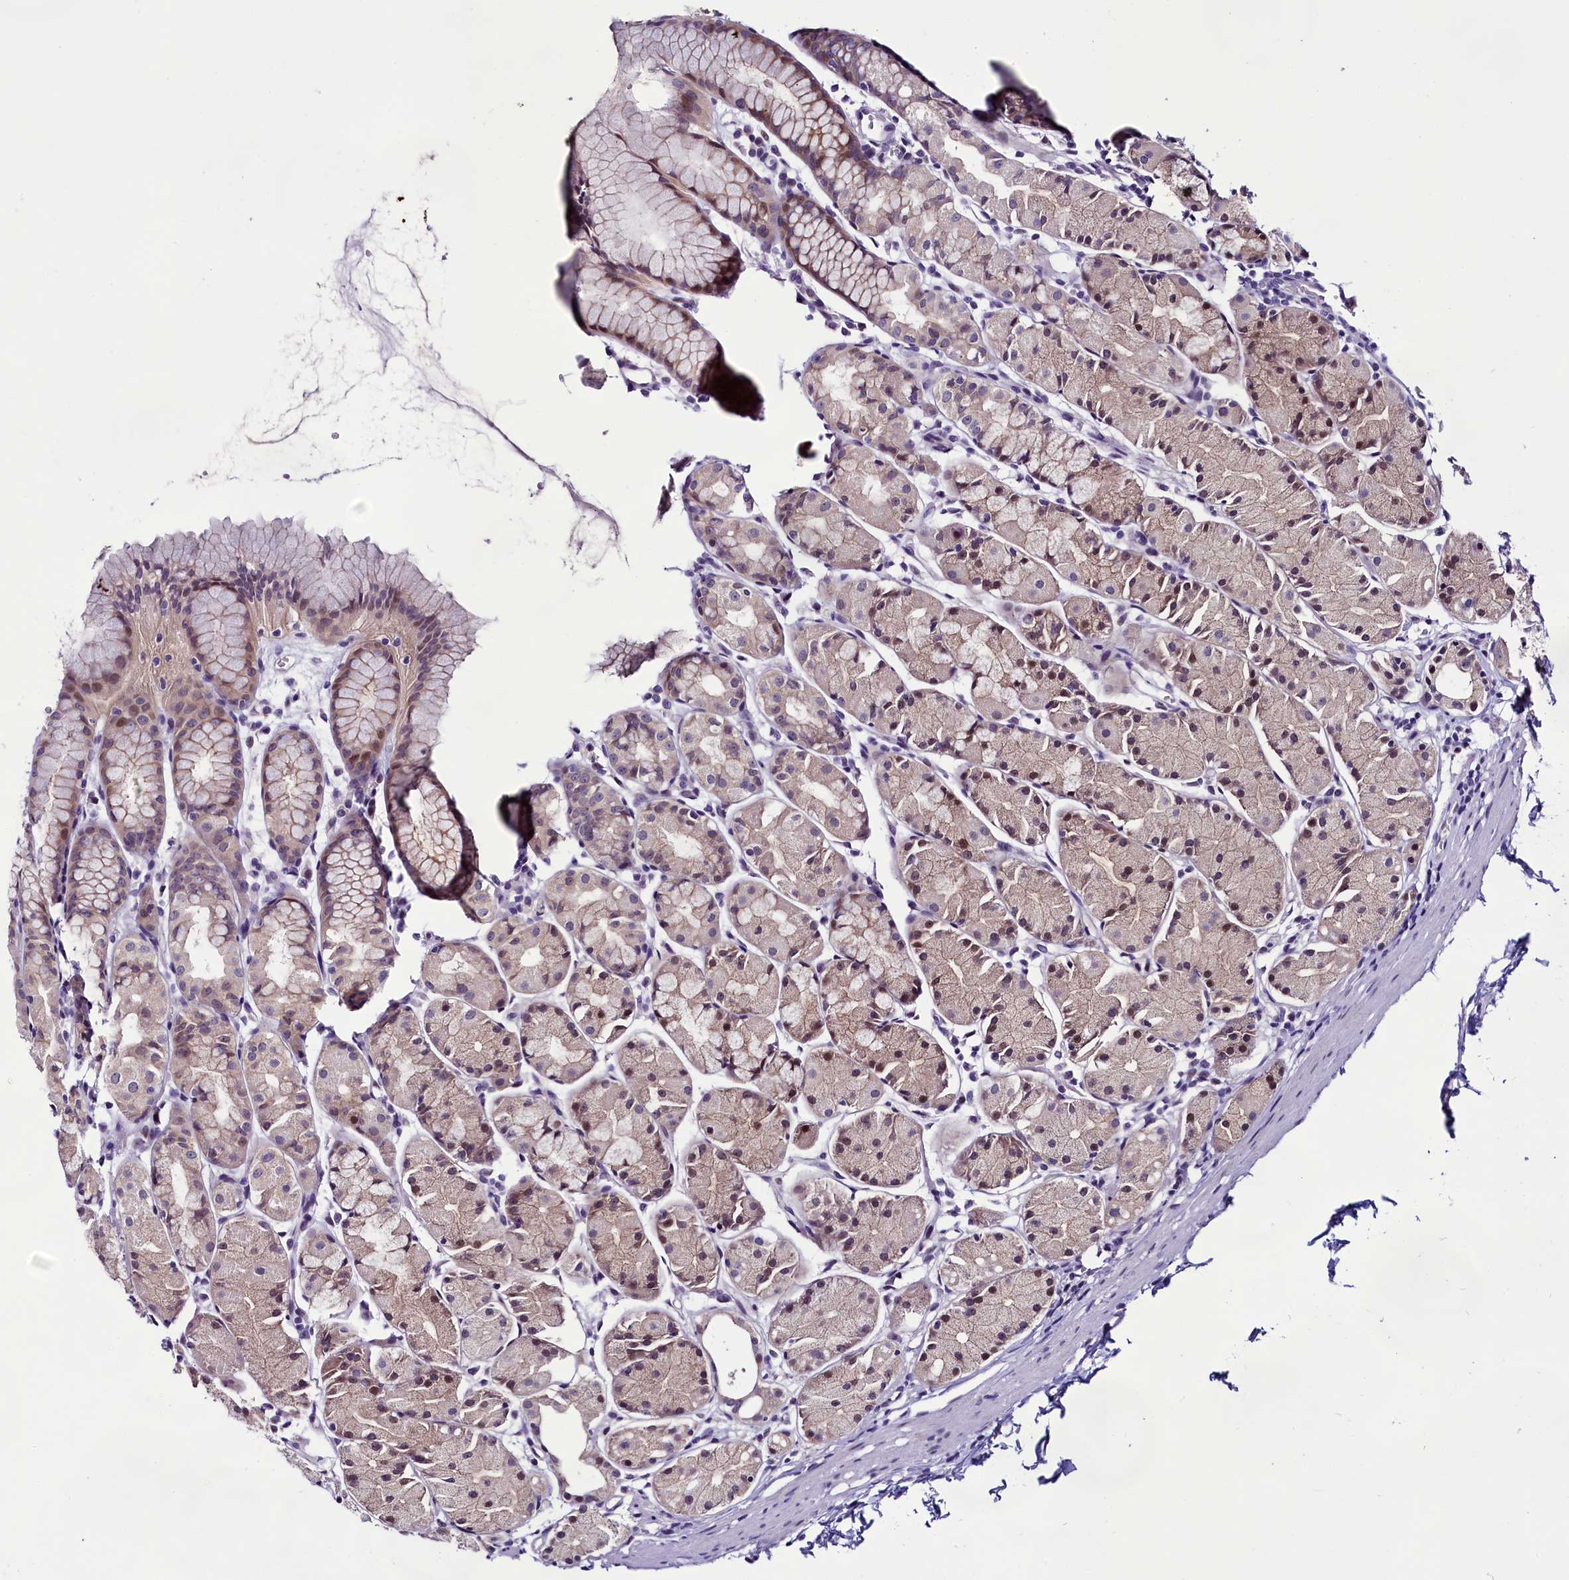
{"staining": {"intensity": "moderate", "quantity": "25%-75%", "location": "cytoplasmic/membranous,nuclear"}, "tissue": "stomach", "cell_type": "Glandular cells", "image_type": "normal", "snomed": [{"axis": "morphology", "description": "Normal tissue, NOS"}, {"axis": "topography", "description": "Stomach, upper"}], "caption": "This micrograph reveals IHC staining of normal stomach, with medium moderate cytoplasmic/membranous,nuclear staining in approximately 25%-75% of glandular cells.", "gene": "CCDC106", "patient": {"sex": "male", "age": 47}}